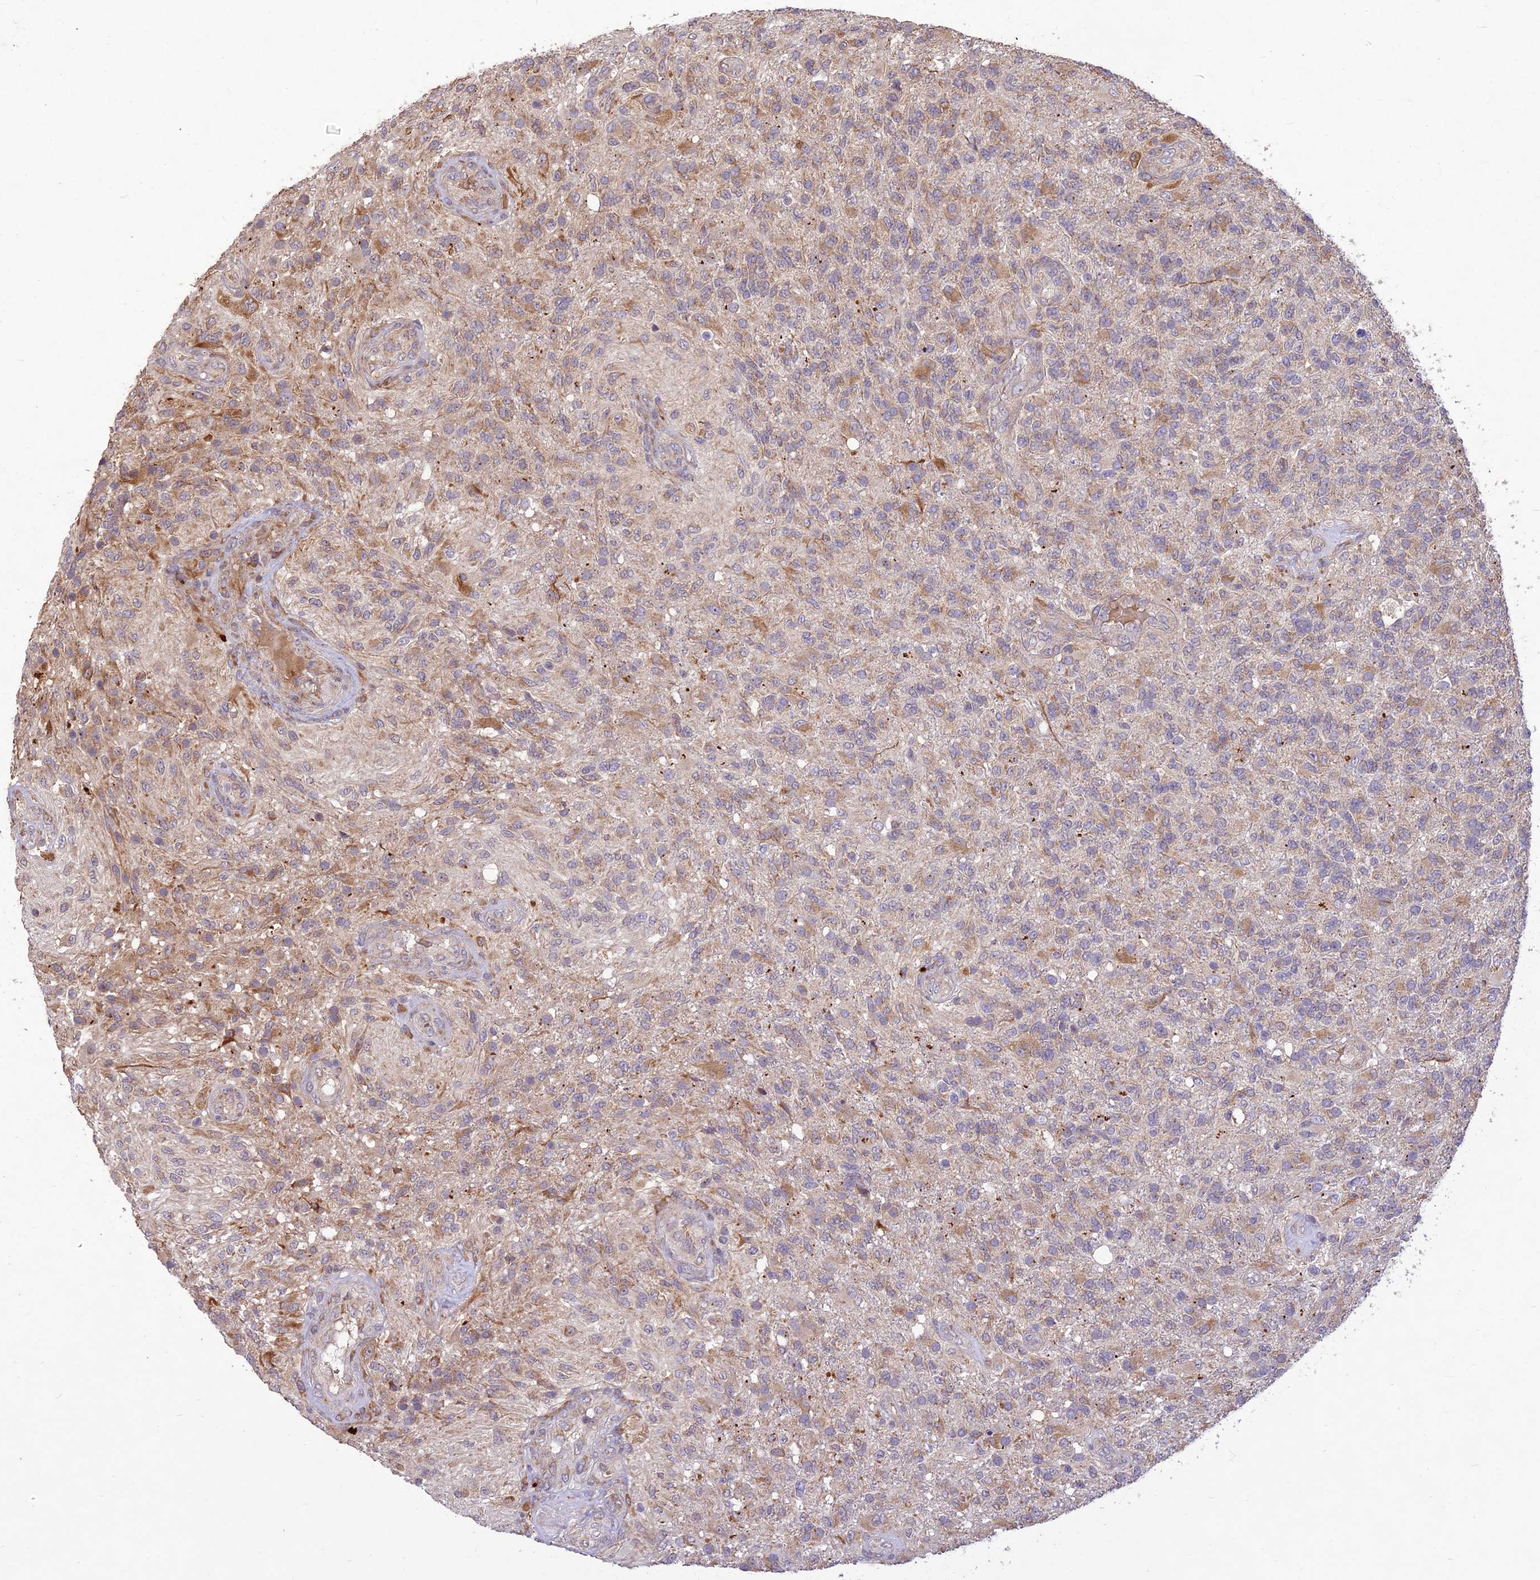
{"staining": {"intensity": "weak", "quantity": "<25%", "location": "cytoplasmic/membranous"}, "tissue": "glioma", "cell_type": "Tumor cells", "image_type": "cancer", "snomed": [{"axis": "morphology", "description": "Glioma, malignant, High grade"}, {"axis": "topography", "description": "Brain"}], "caption": "Tumor cells show no significant positivity in glioma.", "gene": "PPP1R11", "patient": {"sex": "male", "age": 56}}